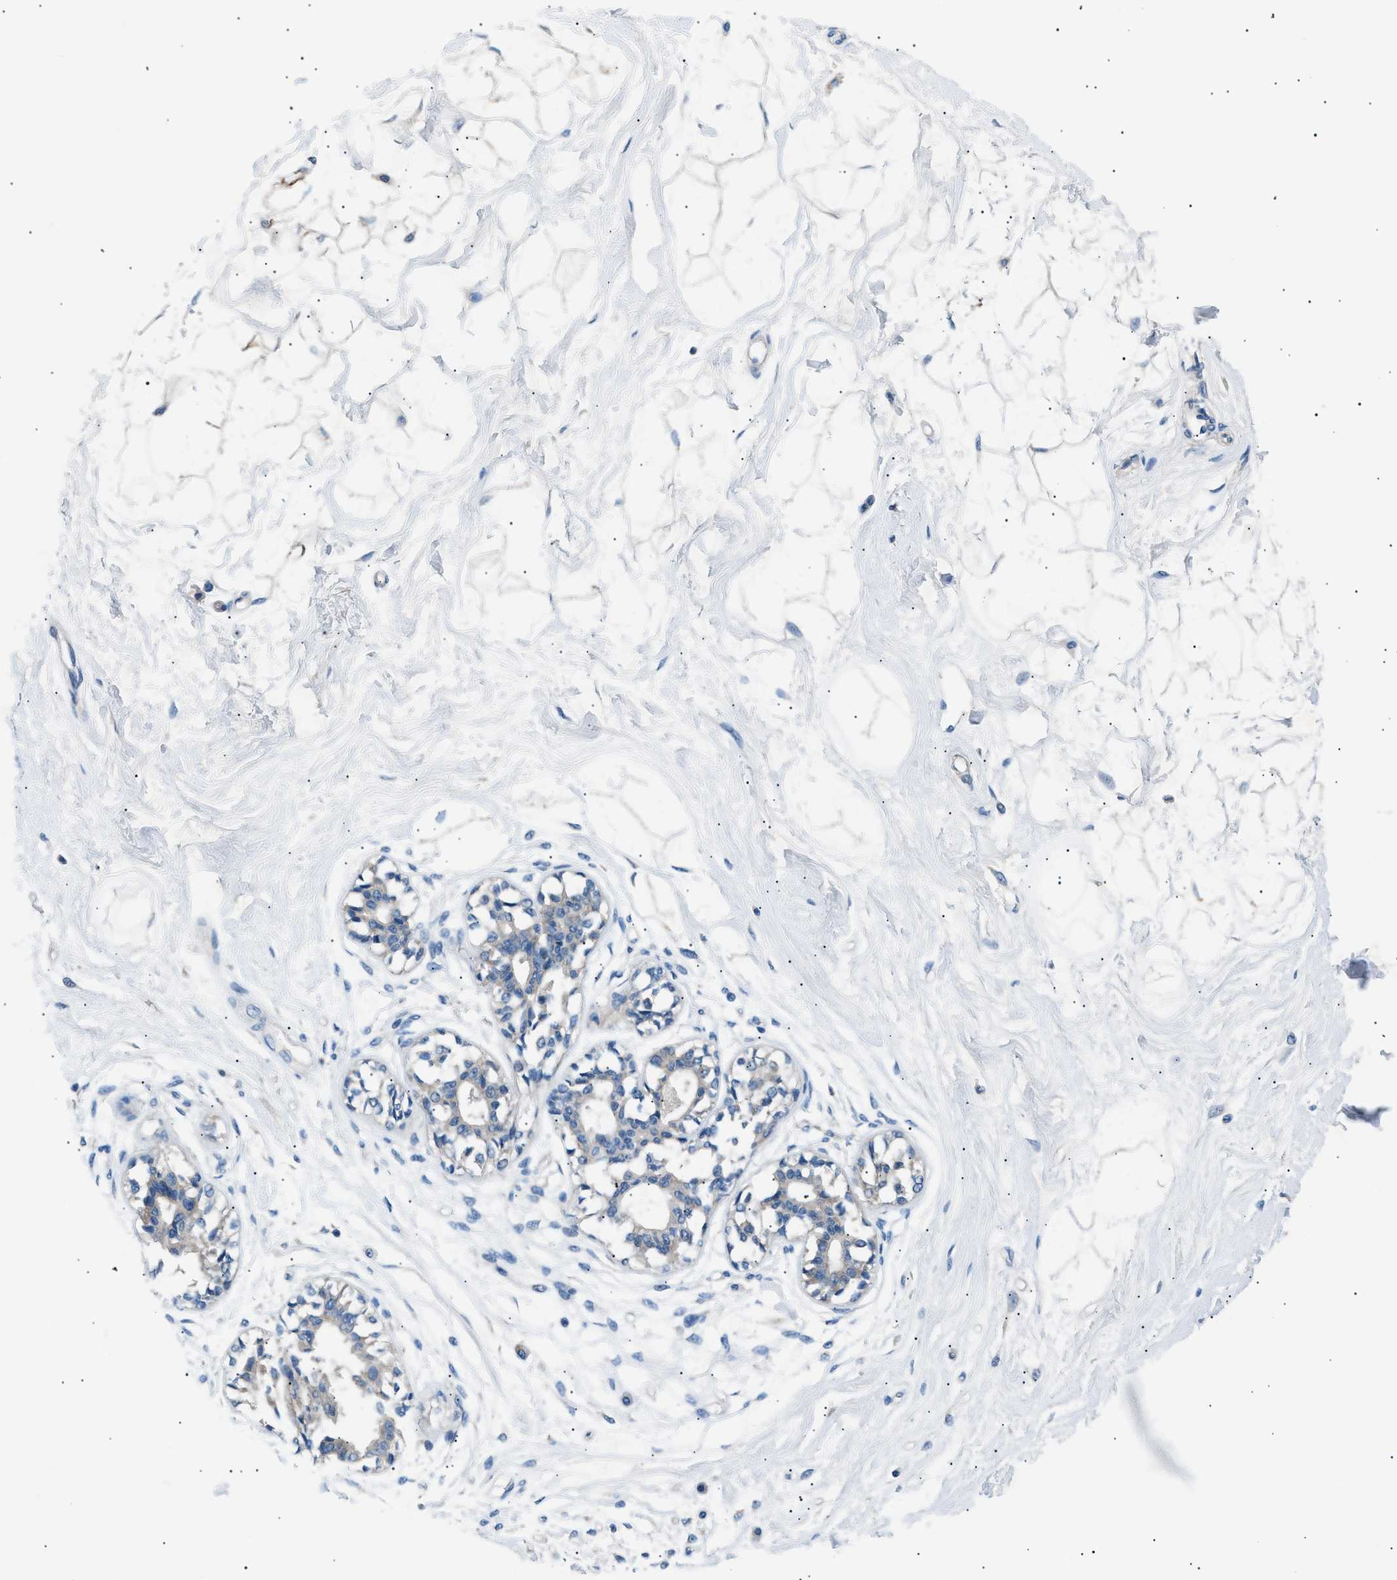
{"staining": {"intensity": "negative", "quantity": "none", "location": "none"}, "tissue": "breast", "cell_type": "Adipocytes", "image_type": "normal", "snomed": [{"axis": "morphology", "description": "Normal tissue, NOS"}, {"axis": "topography", "description": "Breast"}], "caption": "This is an IHC image of benign breast. There is no expression in adipocytes.", "gene": "LRRC37B", "patient": {"sex": "female", "age": 45}}